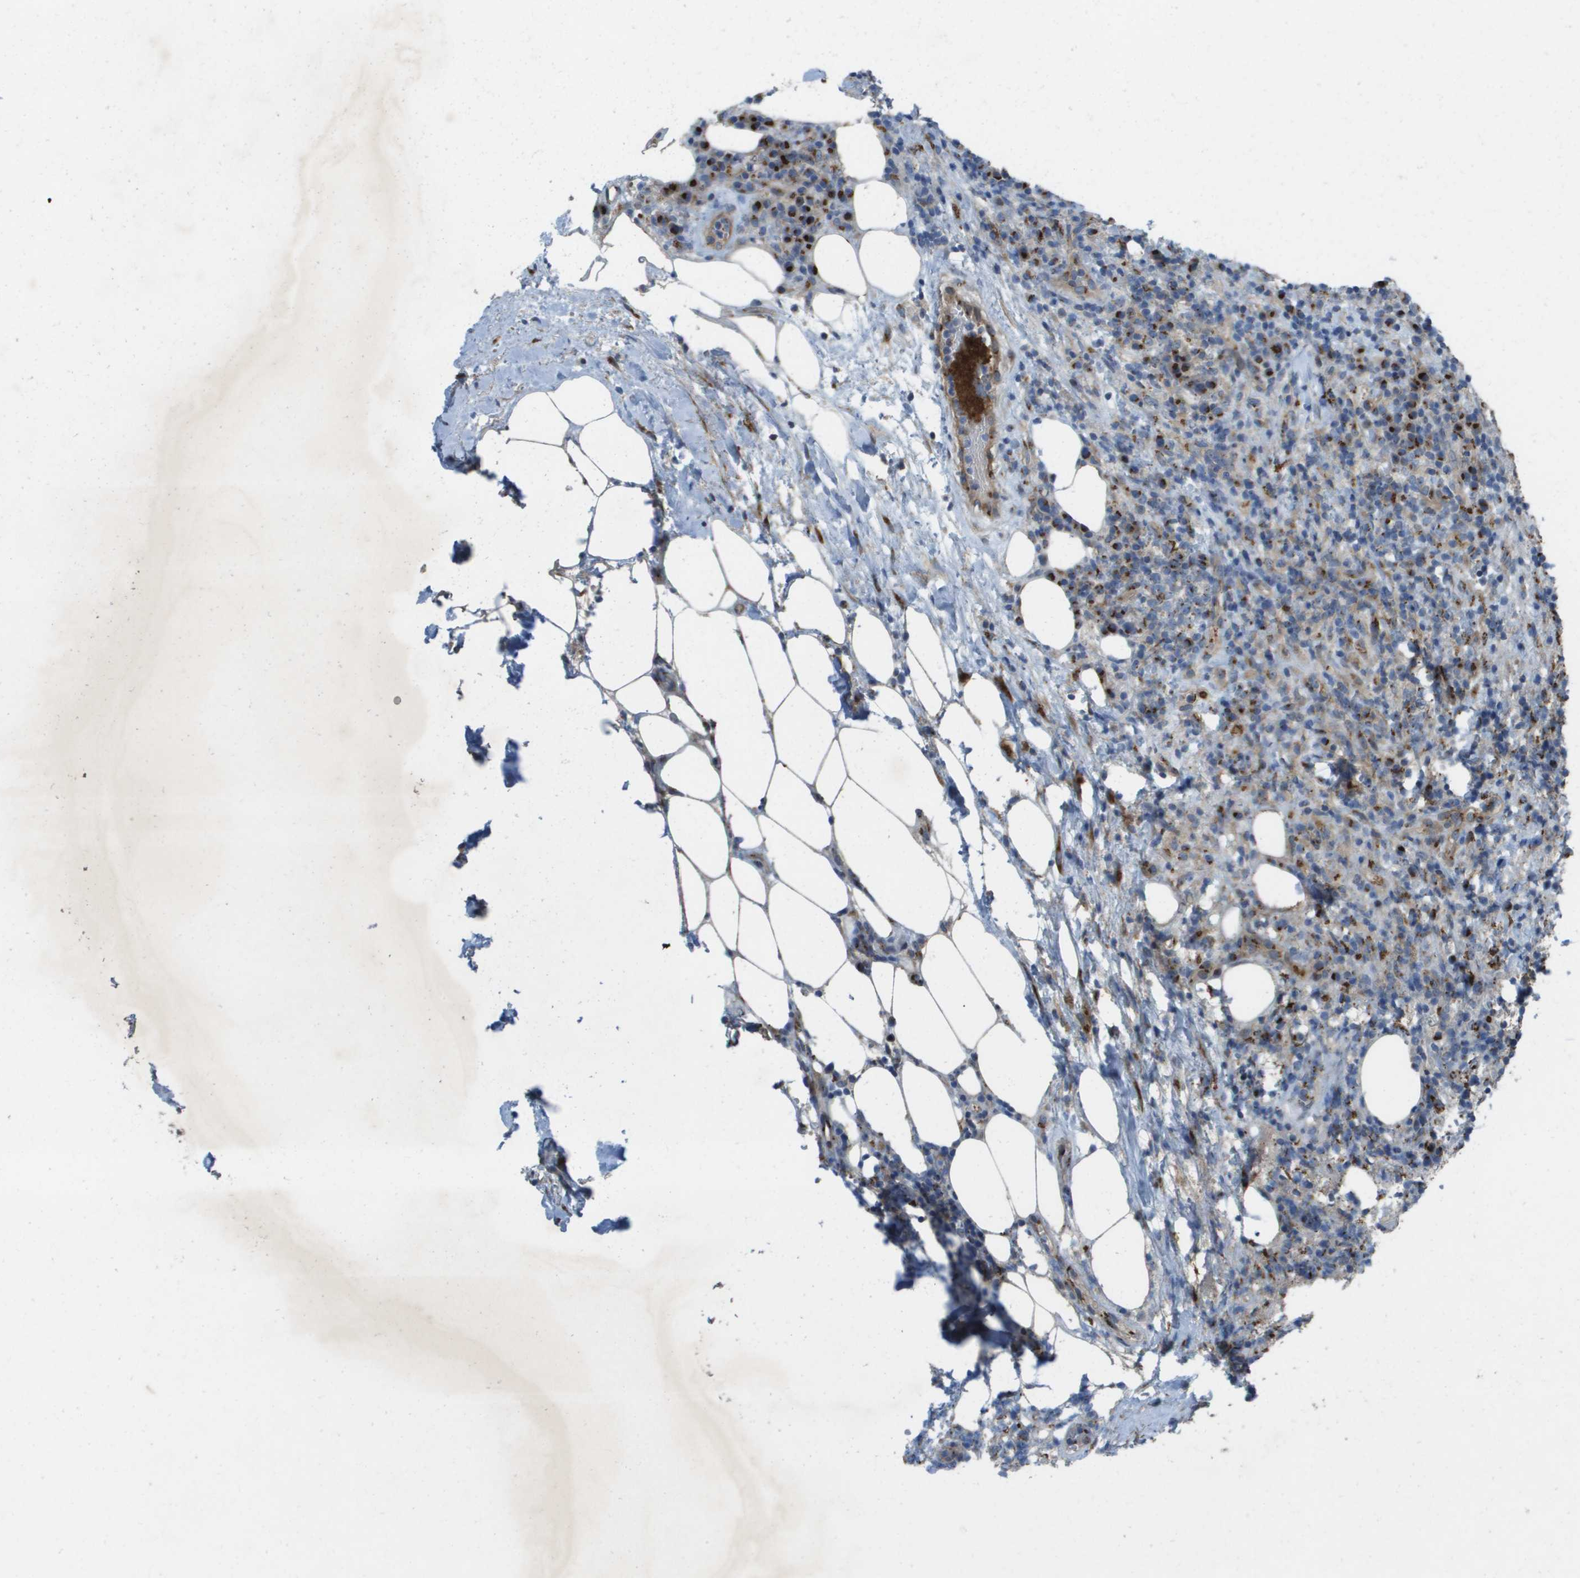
{"staining": {"intensity": "moderate", "quantity": "25%-75%", "location": "cytoplasmic/membranous"}, "tissue": "lymphoma", "cell_type": "Tumor cells", "image_type": "cancer", "snomed": [{"axis": "morphology", "description": "Malignant lymphoma, non-Hodgkin's type, High grade"}, {"axis": "topography", "description": "Lymph node"}], "caption": "The histopathology image exhibits immunohistochemical staining of lymphoma. There is moderate cytoplasmic/membranous expression is identified in approximately 25%-75% of tumor cells.", "gene": "QSOX2", "patient": {"sex": "female", "age": 76}}